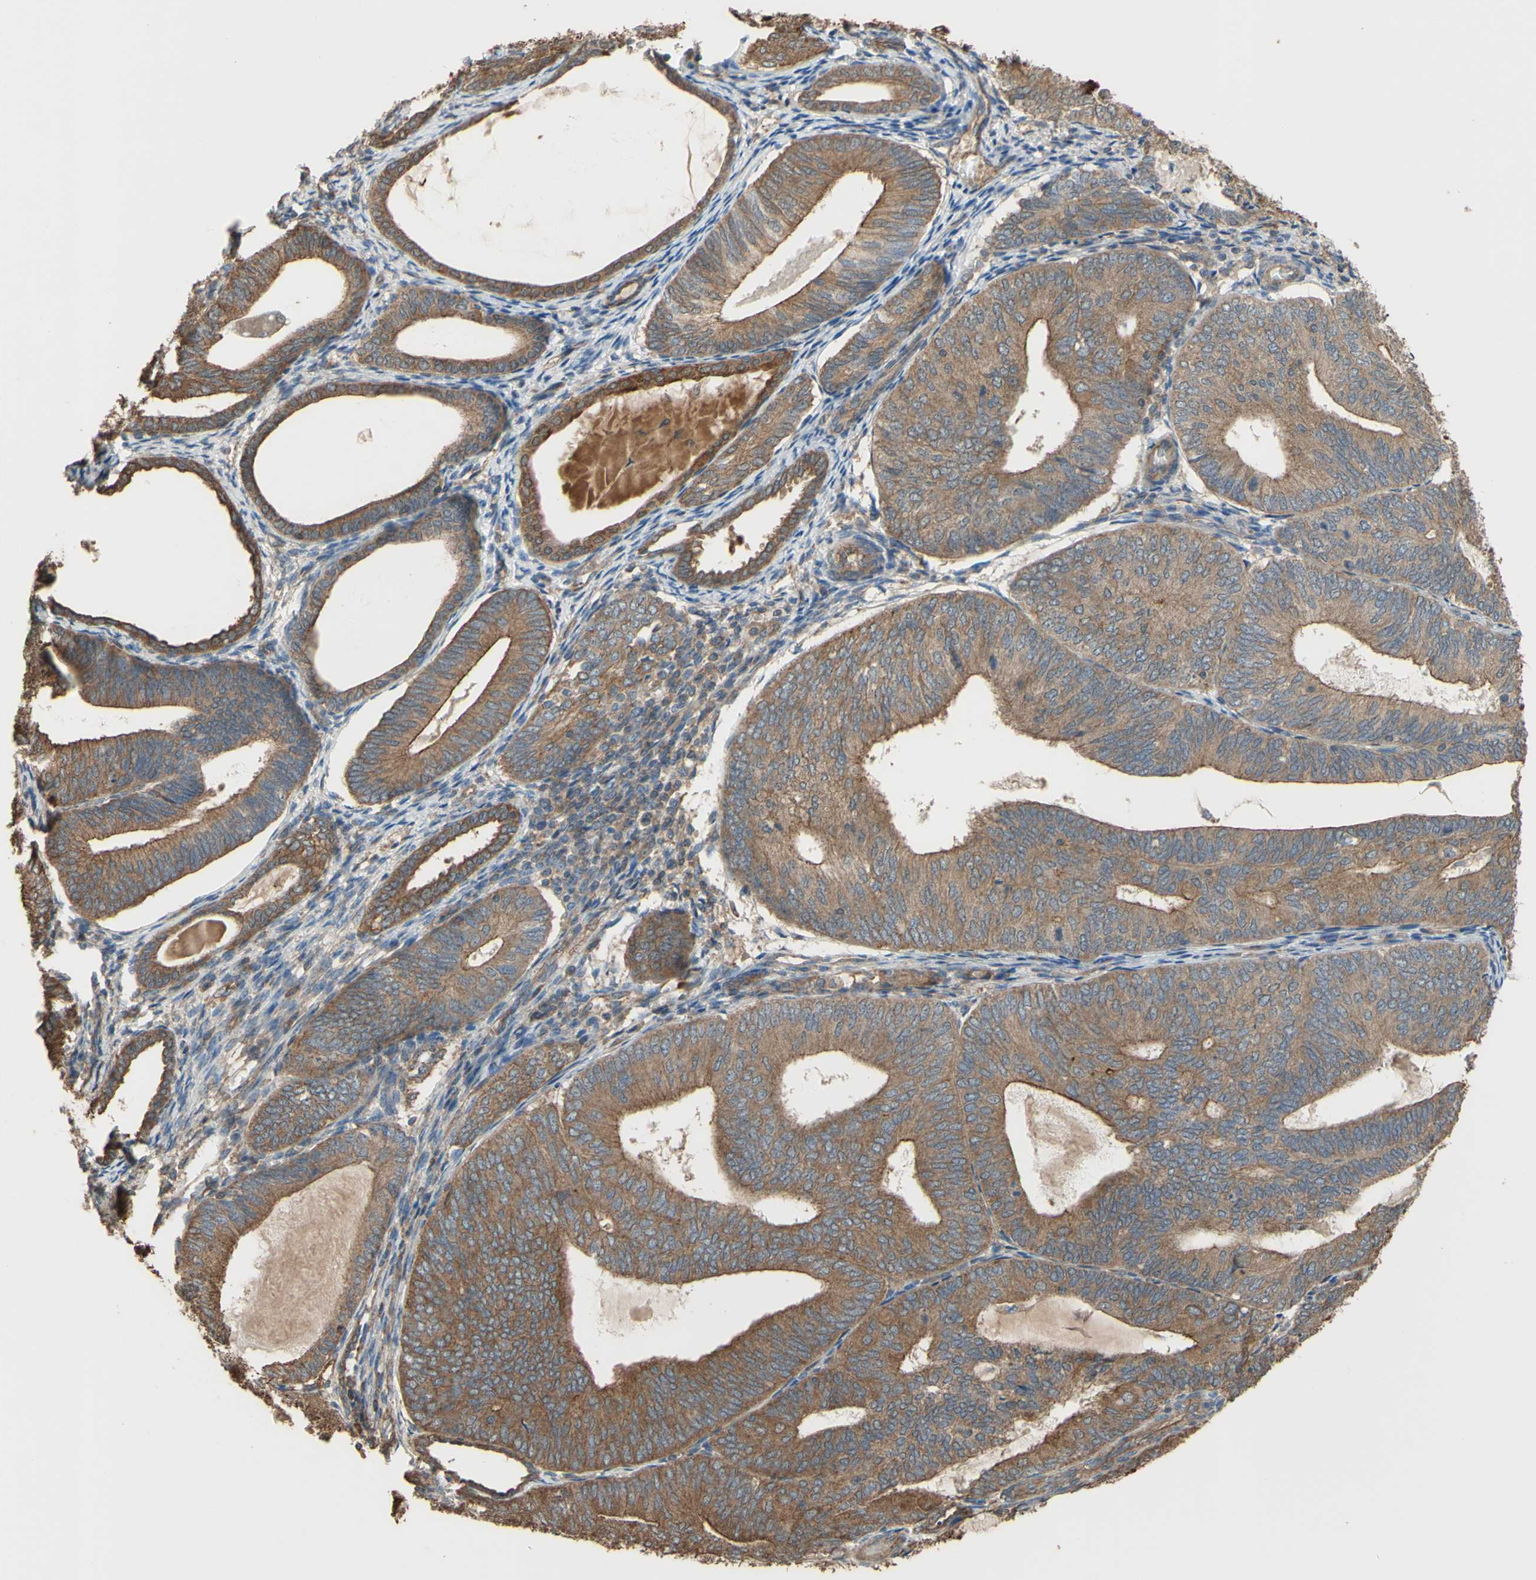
{"staining": {"intensity": "strong", "quantity": ">75%", "location": "cytoplasmic/membranous"}, "tissue": "endometrial cancer", "cell_type": "Tumor cells", "image_type": "cancer", "snomed": [{"axis": "morphology", "description": "Adenocarcinoma, NOS"}, {"axis": "topography", "description": "Endometrium"}], "caption": "A high amount of strong cytoplasmic/membranous positivity is present in approximately >75% of tumor cells in endometrial cancer (adenocarcinoma) tissue.", "gene": "CTTN", "patient": {"sex": "female", "age": 81}}